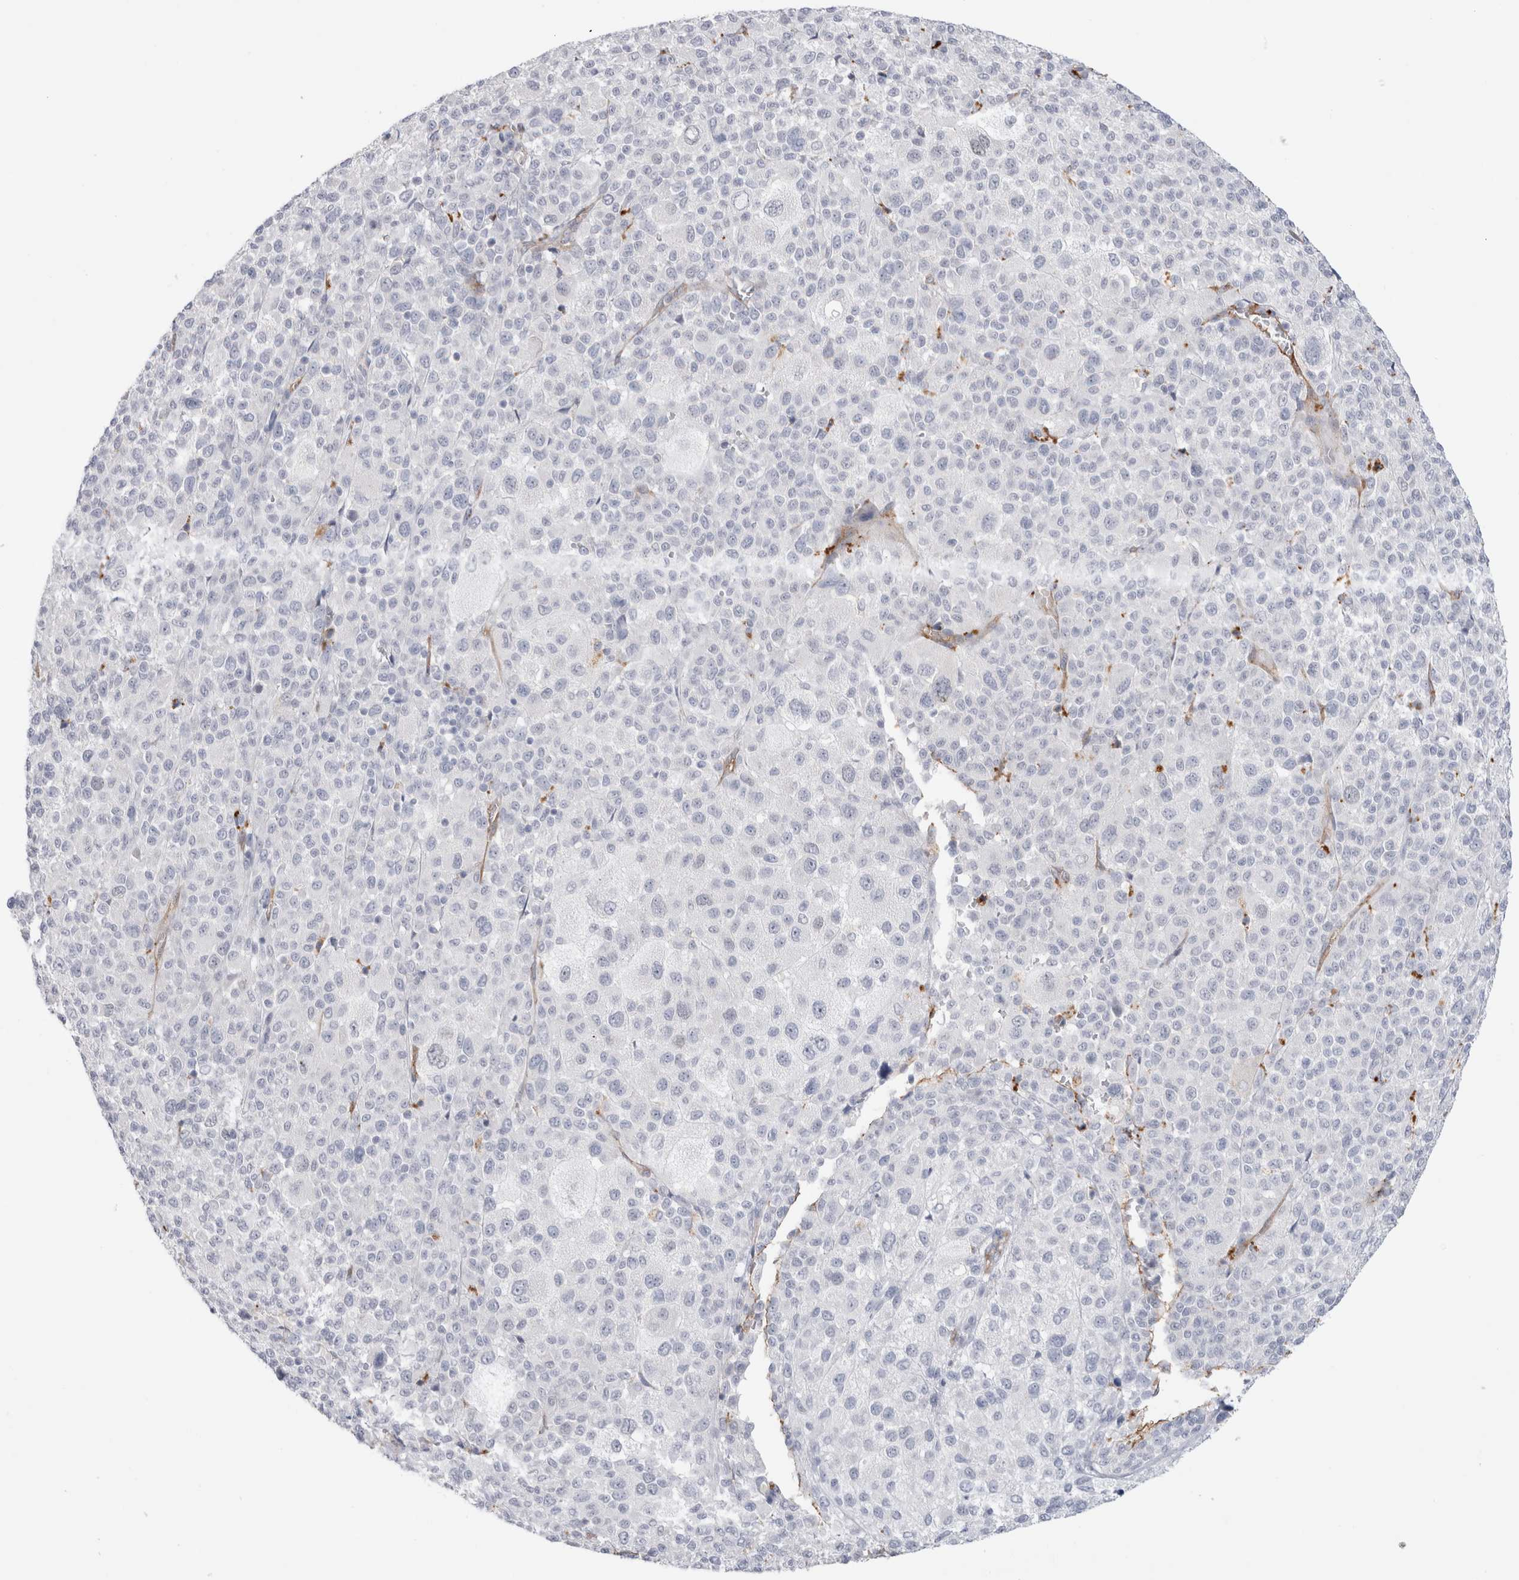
{"staining": {"intensity": "negative", "quantity": "none", "location": "none"}, "tissue": "melanoma", "cell_type": "Tumor cells", "image_type": "cancer", "snomed": [{"axis": "morphology", "description": "Malignant melanoma, Metastatic site"}, {"axis": "topography", "description": "Skin"}], "caption": "Histopathology image shows no significant protein expression in tumor cells of melanoma.", "gene": "ANKMY1", "patient": {"sex": "female", "age": 74}}